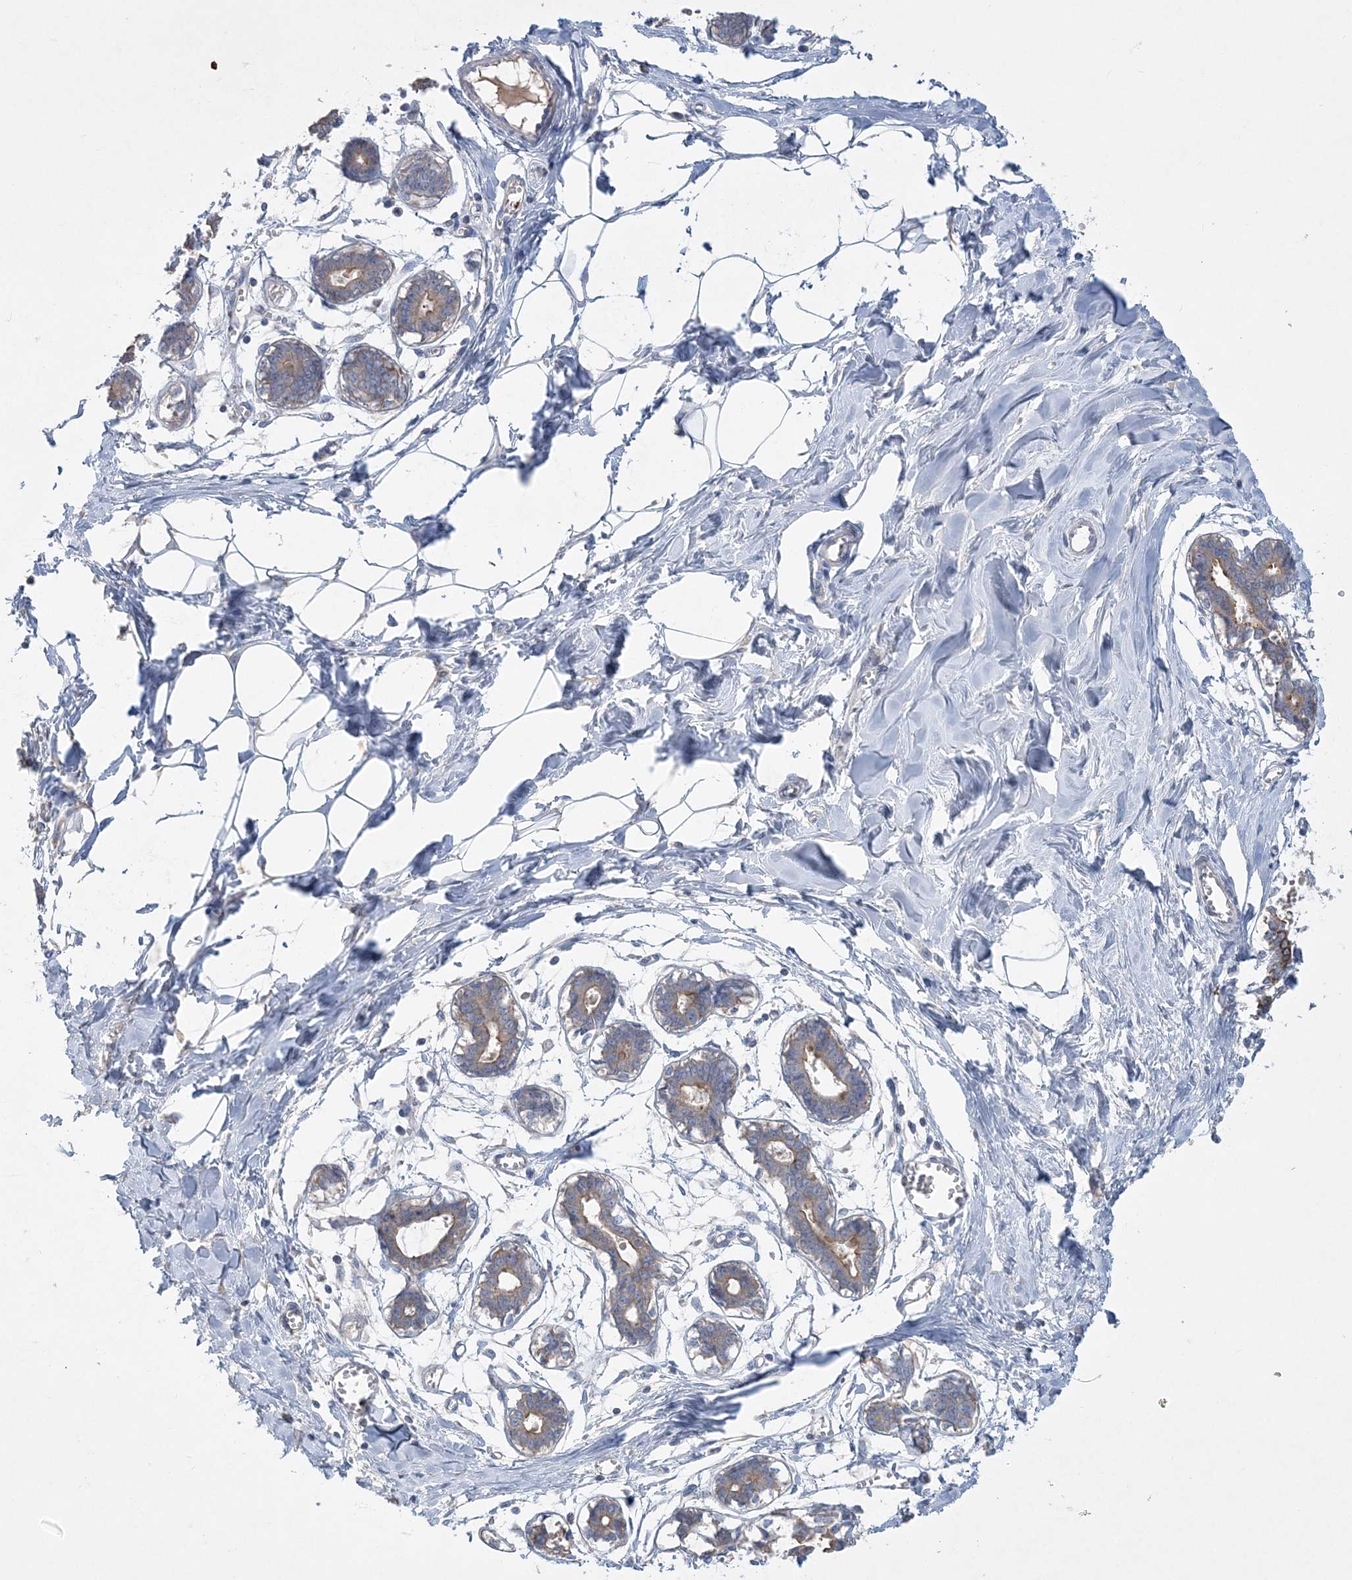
{"staining": {"intensity": "negative", "quantity": "none", "location": "none"}, "tissue": "breast", "cell_type": "Adipocytes", "image_type": "normal", "snomed": [{"axis": "morphology", "description": "Normal tissue, NOS"}, {"axis": "topography", "description": "Breast"}], "caption": "High power microscopy photomicrograph of an immunohistochemistry (IHC) photomicrograph of benign breast, revealing no significant expression in adipocytes.", "gene": "ADCK2", "patient": {"sex": "female", "age": 27}}